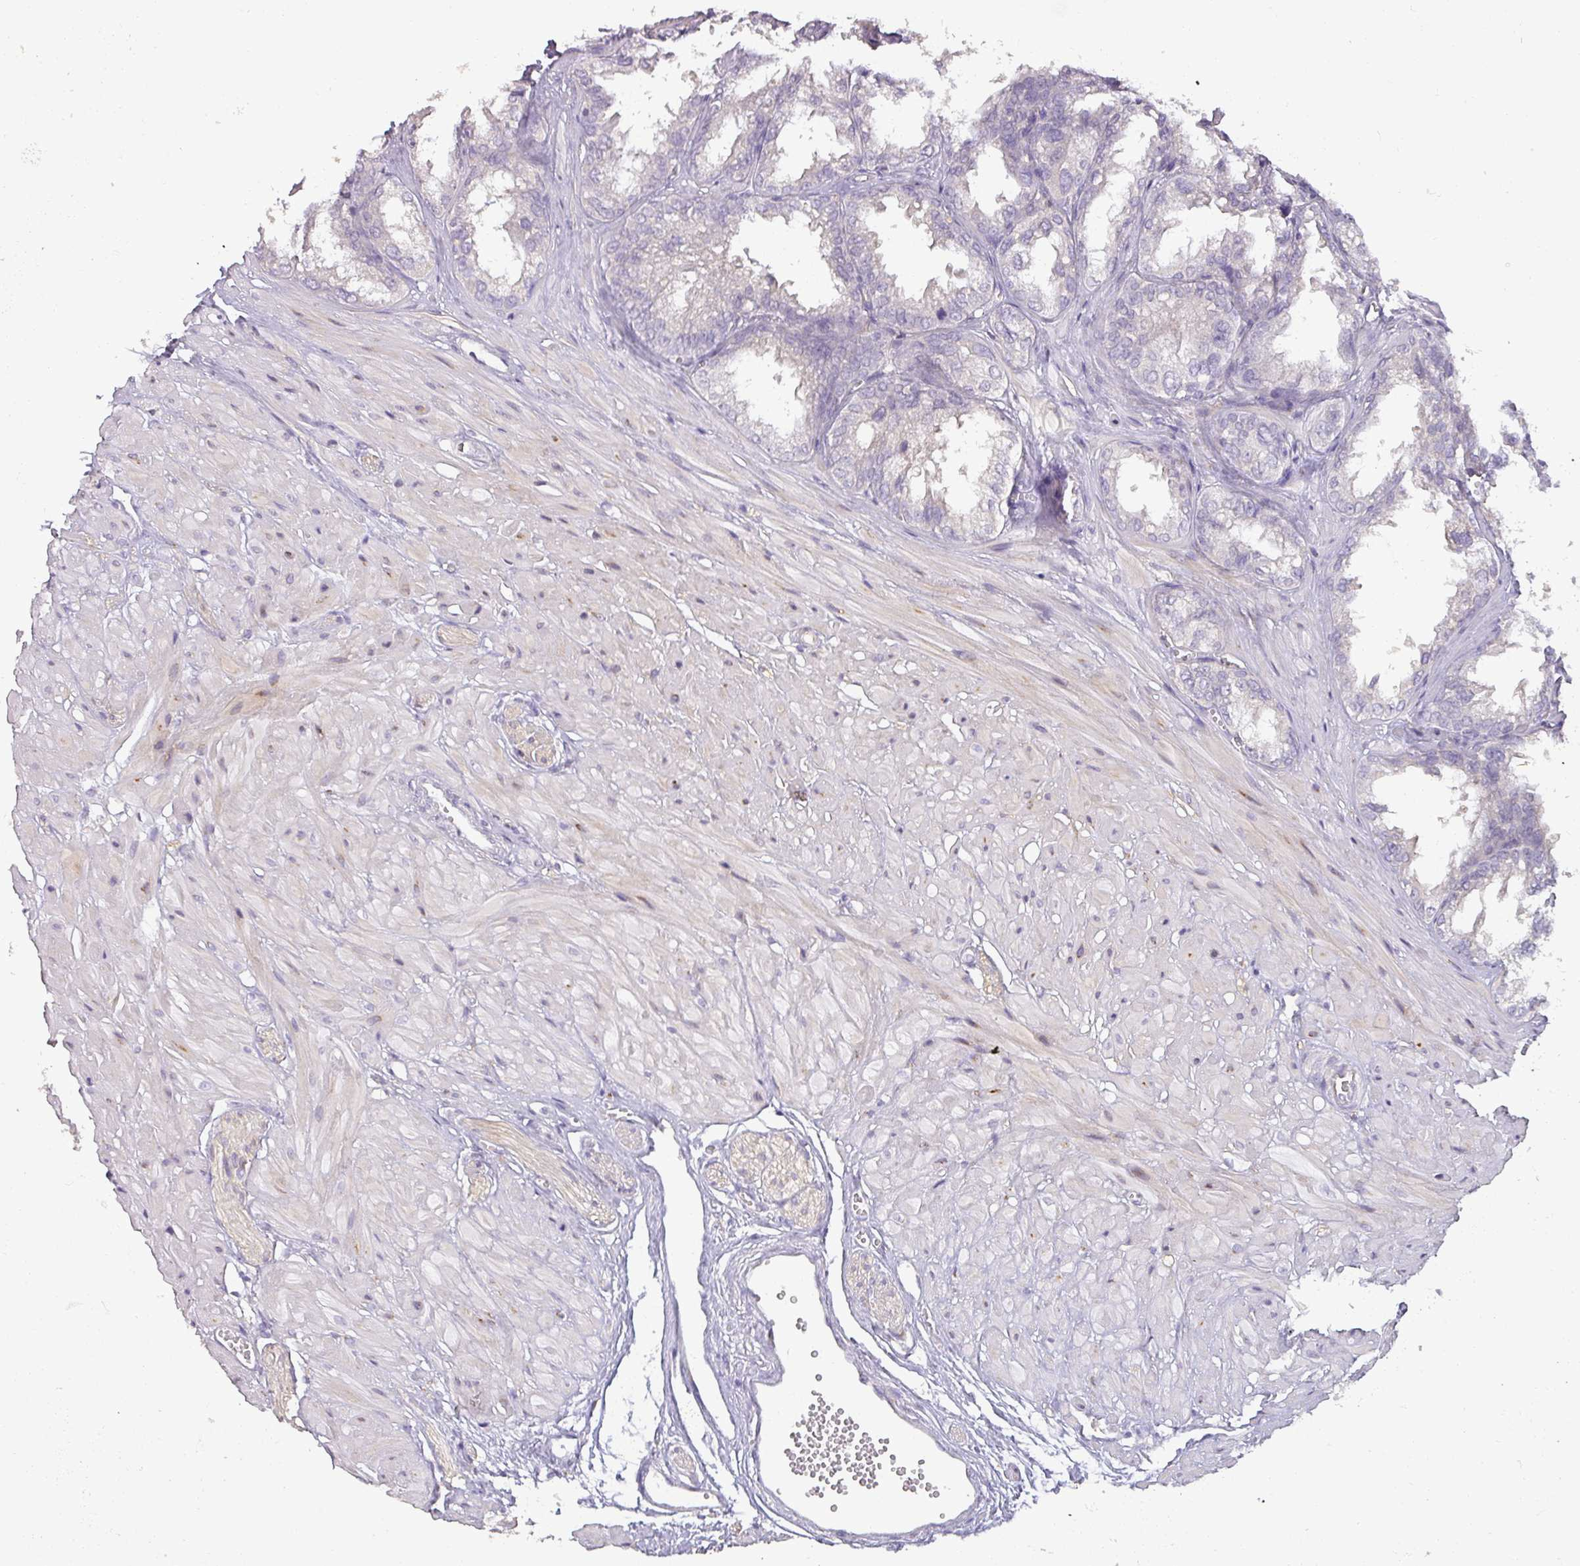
{"staining": {"intensity": "negative", "quantity": "none", "location": "none"}, "tissue": "seminal vesicle", "cell_type": "Glandular cells", "image_type": "normal", "snomed": [{"axis": "morphology", "description": "Normal tissue, NOS"}, {"axis": "topography", "description": "Prostate"}, {"axis": "topography", "description": "Seminal veicle"}], "caption": "This is an immunohistochemistry image of normal human seminal vesicle. There is no positivity in glandular cells.", "gene": "DRD5", "patient": {"sex": "male", "age": 51}}